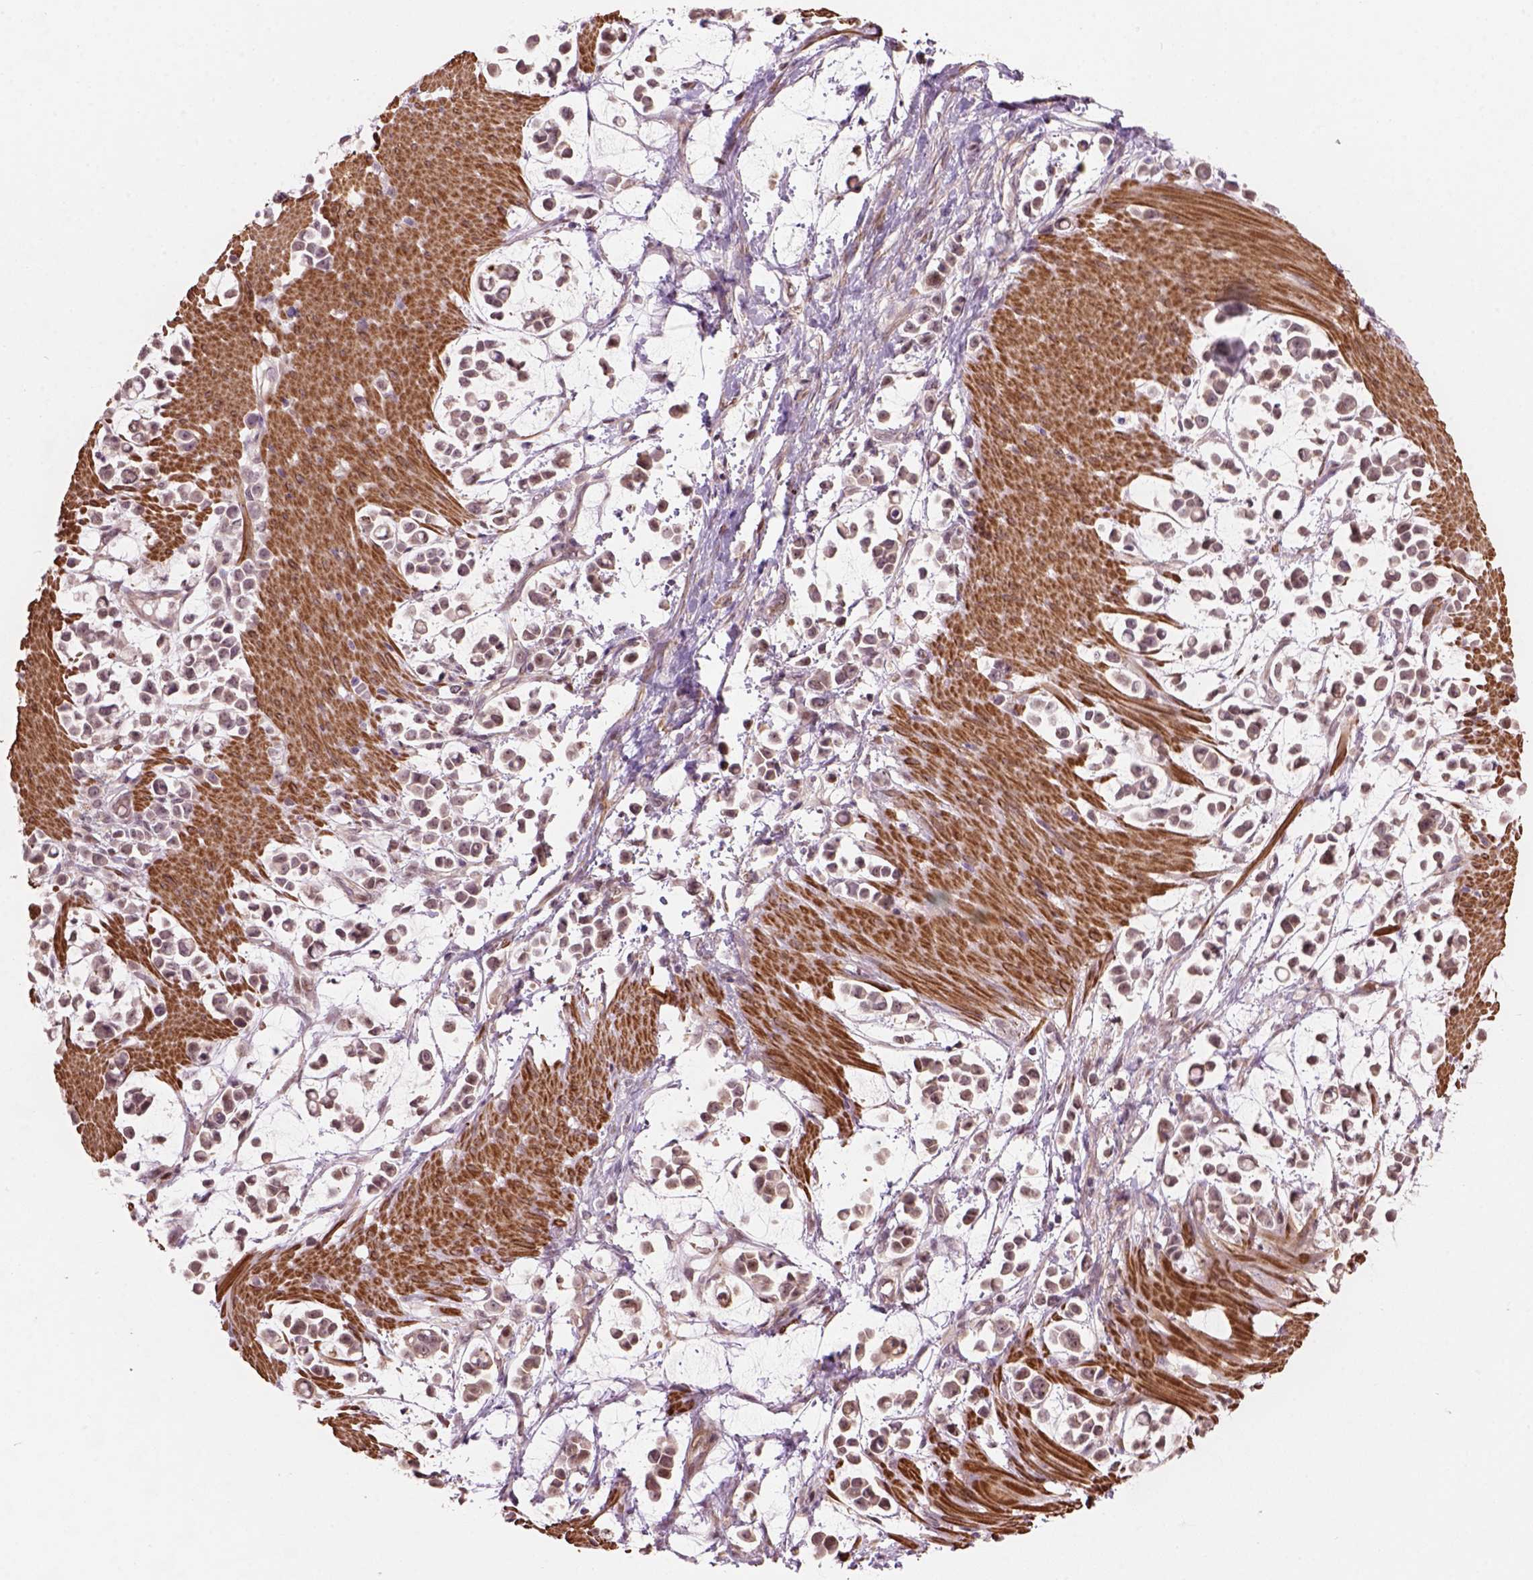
{"staining": {"intensity": "weak", "quantity": ">75%", "location": "cytoplasmic/membranous,nuclear"}, "tissue": "stomach cancer", "cell_type": "Tumor cells", "image_type": "cancer", "snomed": [{"axis": "morphology", "description": "Adenocarcinoma, NOS"}, {"axis": "topography", "description": "Stomach"}], "caption": "Immunohistochemical staining of human adenocarcinoma (stomach) reveals low levels of weak cytoplasmic/membranous and nuclear expression in approximately >75% of tumor cells. The protein of interest is shown in brown color, while the nuclei are stained blue.", "gene": "PSMD11", "patient": {"sex": "male", "age": 82}}